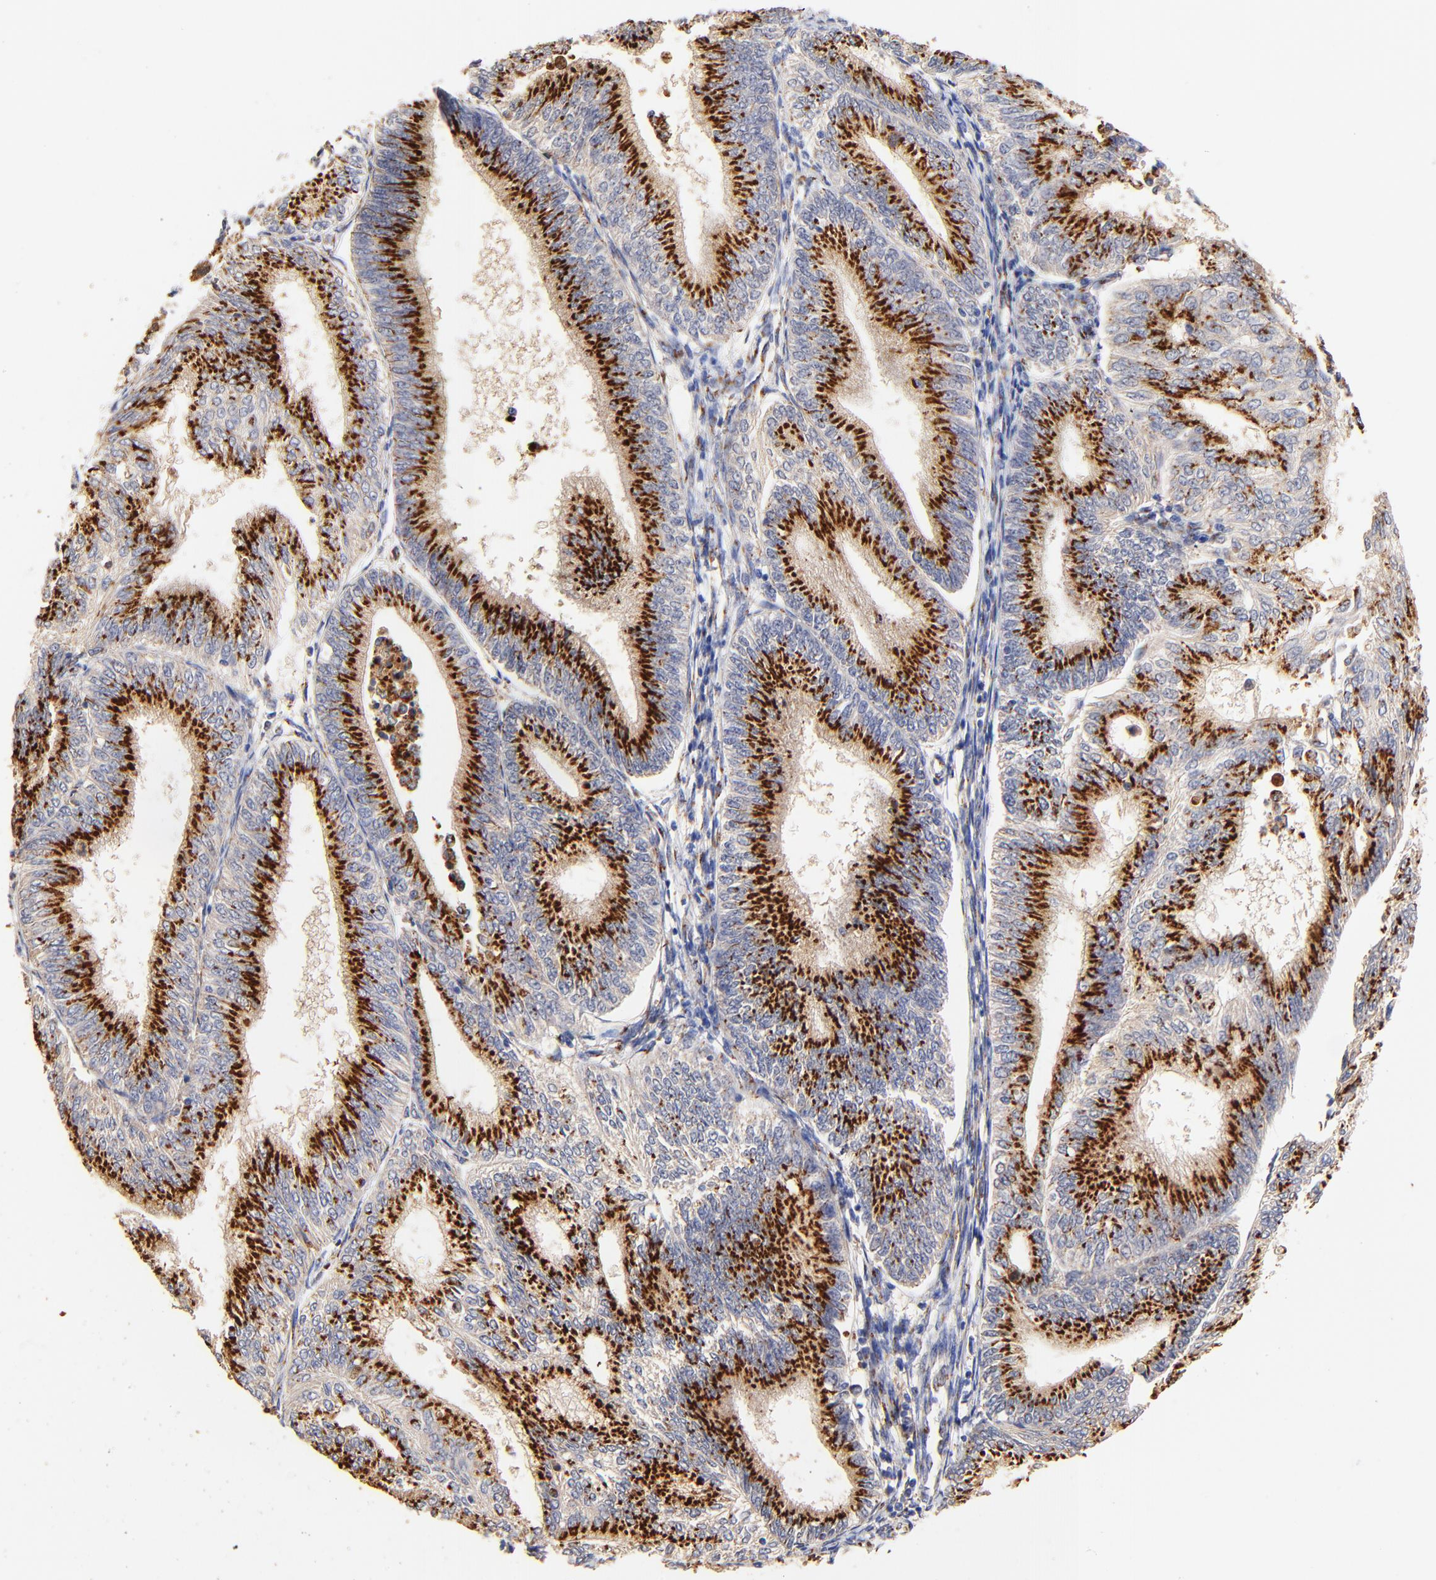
{"staining": {"intensity": "moderate", "quantity": ">75%", "location": "cytoplasmic/membranous"}, "tissue": "endometrial cancer", "cell_type": "Tumor cells", "image_type": "cancer", "snomed": [{"axis": "morphology", "description": "Adenocarcinoma, NOS"}, {"axis": "topography", "description": "Endometrium"}], "caption": "Protein analysis of endometrial cancer (adenocarcinoma) tissue shows moderate cytoplasmic/membranous positivity in approximately >75% of tumor cells.", "gene": "FMNL3", "patient": {"sex": "female", "age": 55}}